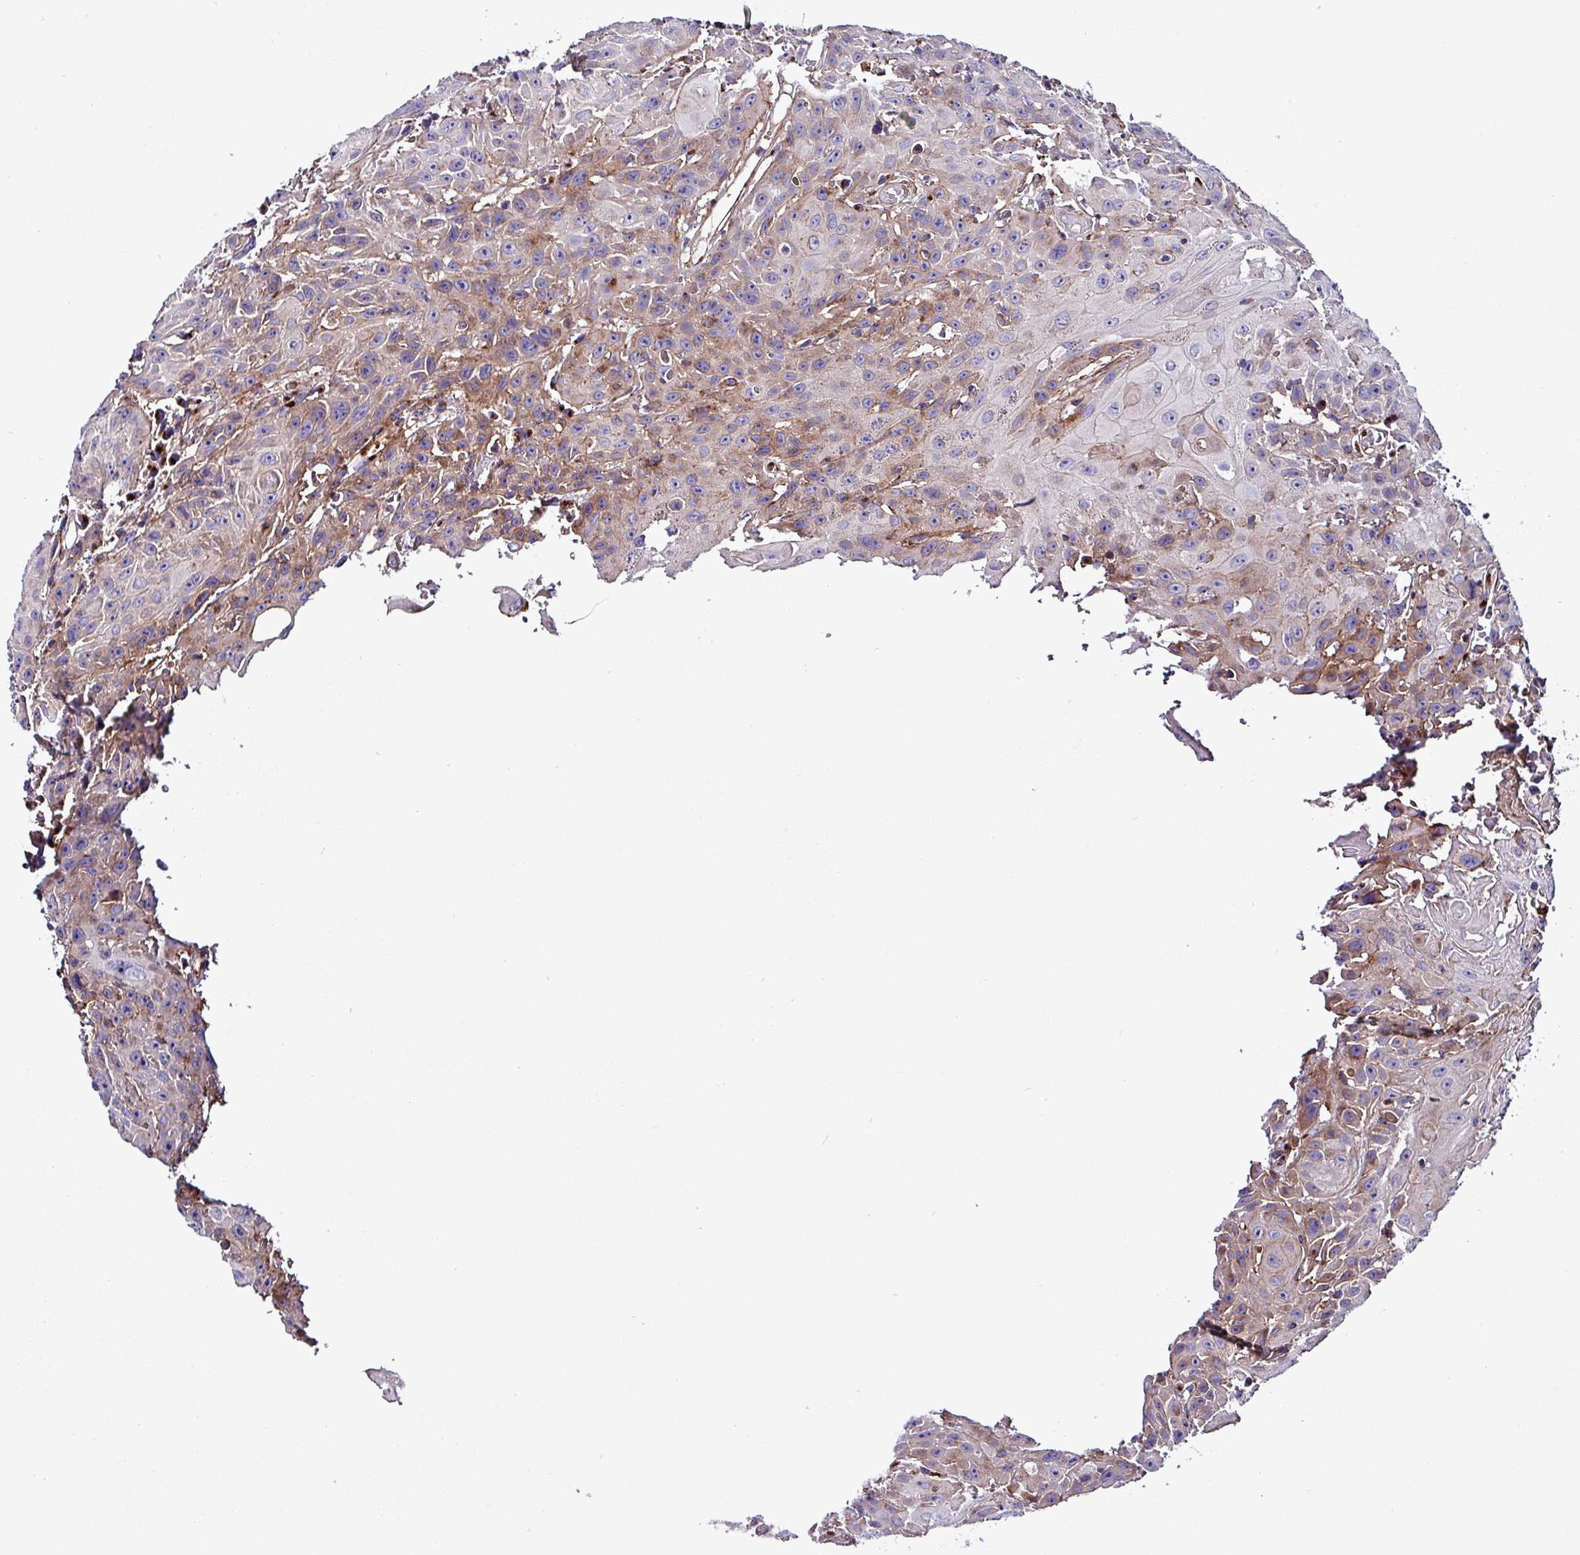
{"staining": {"intensity": "weak", "quantity": "25%-75%", "location": "cytoplasmic/membranous"}, "tissue": "head and neck cancer", "cell_type": "Tumor cells", "image_type": "cancer", "snomed": [{"axis": "morphology", "description": "Squamous cell carcinoma, NOS"}, {"axis": "topography", "description": "Skin"}, {"axis": "topography", "description": "Head-Neck"}], "caption": "Human head and neck cancer (squamous cell carcinoma) stained with a brown dye demonstrates weak cytoplasmic/membranous positive positivity in about 25%-75% of tumor cells.", "gene": "VAMP4", "patient": {"sex": "male", "age": 80}}